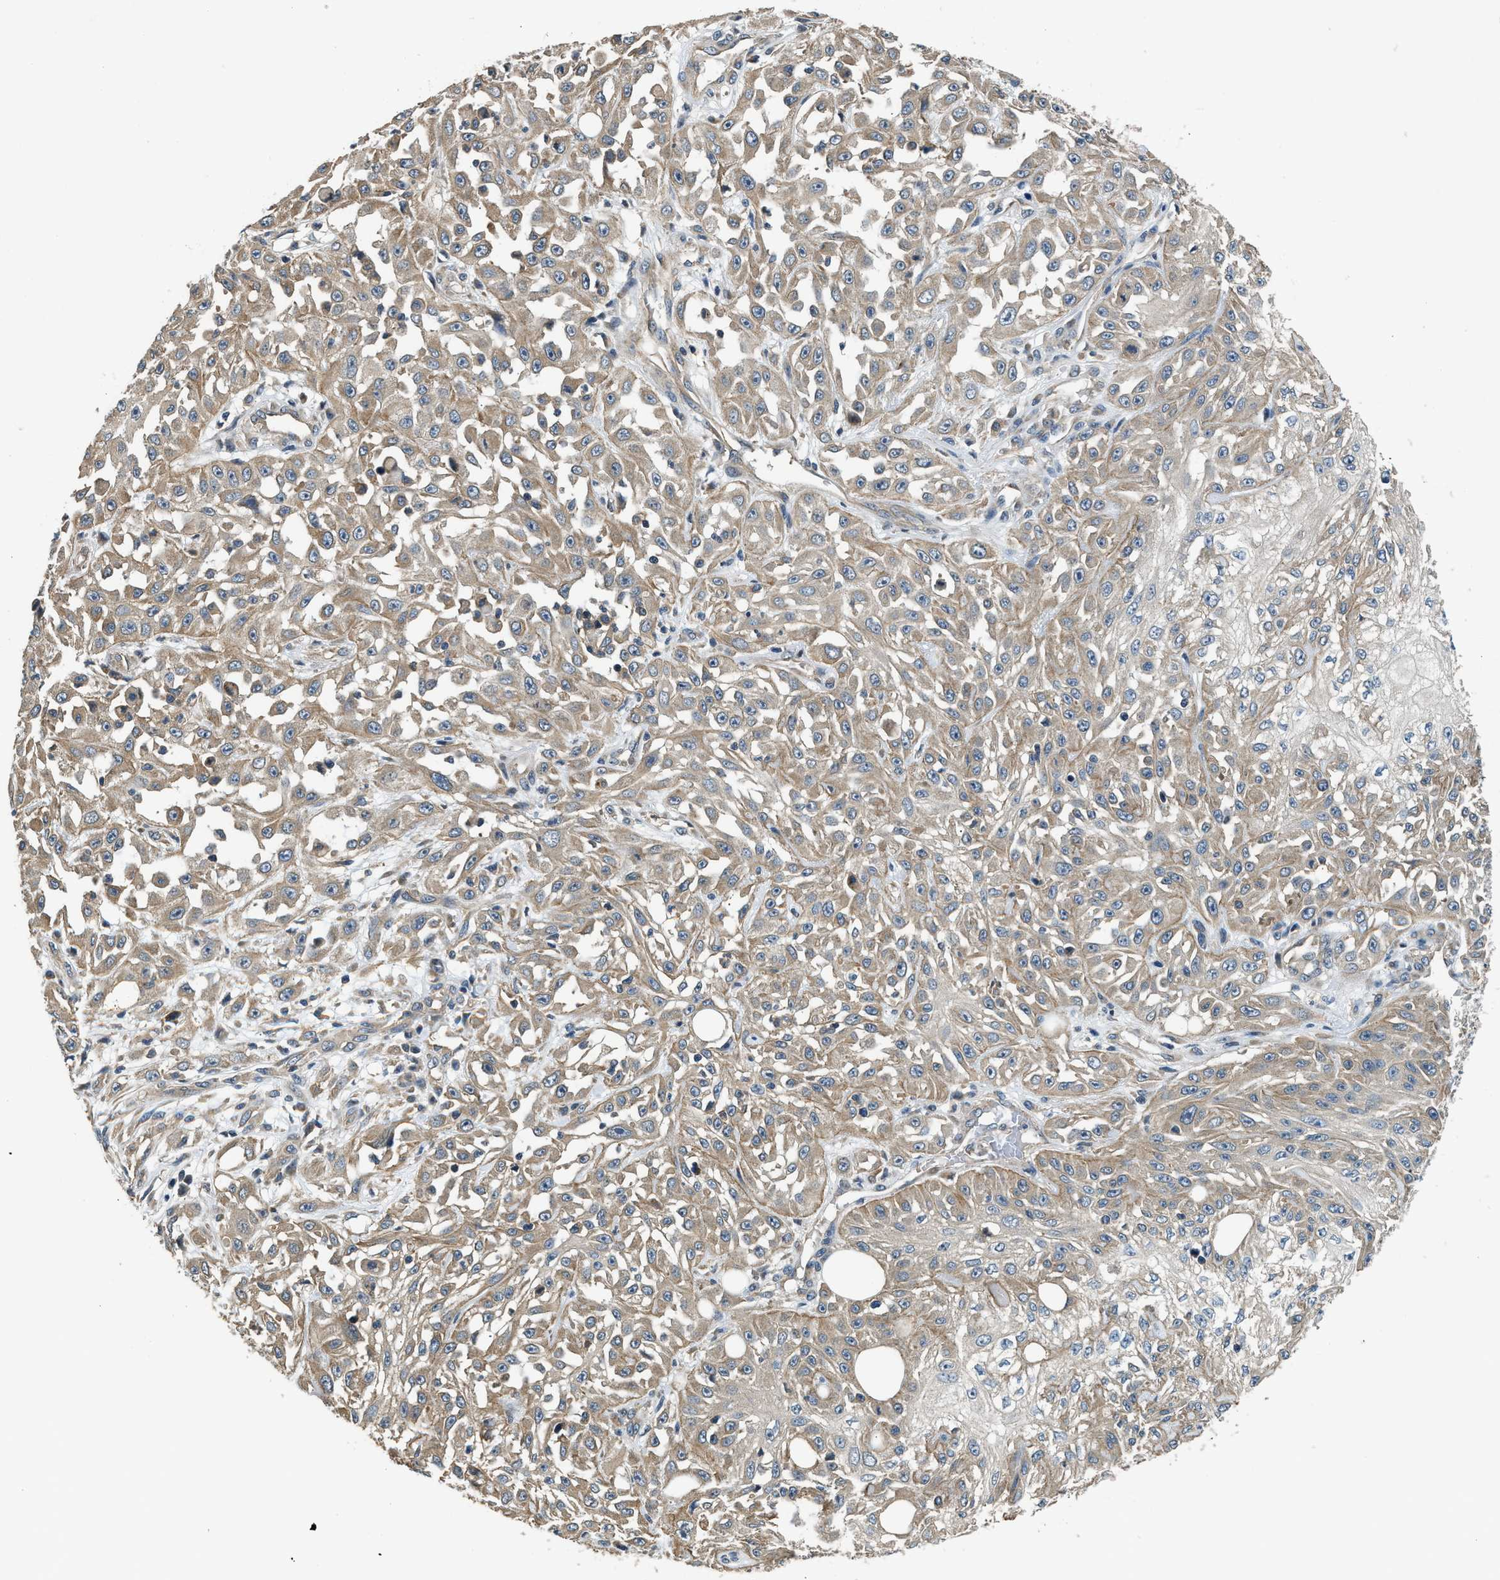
{"staining": {"intensity": "weak", "quantity": ">75%", "location": "cytoplasmic/membranous"}, "tissue": "skin cancer", "cell_type": "Tumor cells", "image_type": "cancer", "snomed": [{"axis": "morphology", "description": "Squamous cell carcinoma, NOS"}, {"axis": "morphology", "description": "Squamous cell carcinoma, metastatic, NOS"}, {"axis": "topography", "description": "Skin"}, {"axis": "topography", "description": "Lymph node"}], "caption": "The photomicrograph exhibits immunohistochemical staining of squamous cell carcinoma (skin). There is weak cytoplasmic/membranous positivity is appreciated in approximately >75% of tumor cells.", "gene": "IL3RA", "patient": {"sex": "male", "age": 75}}